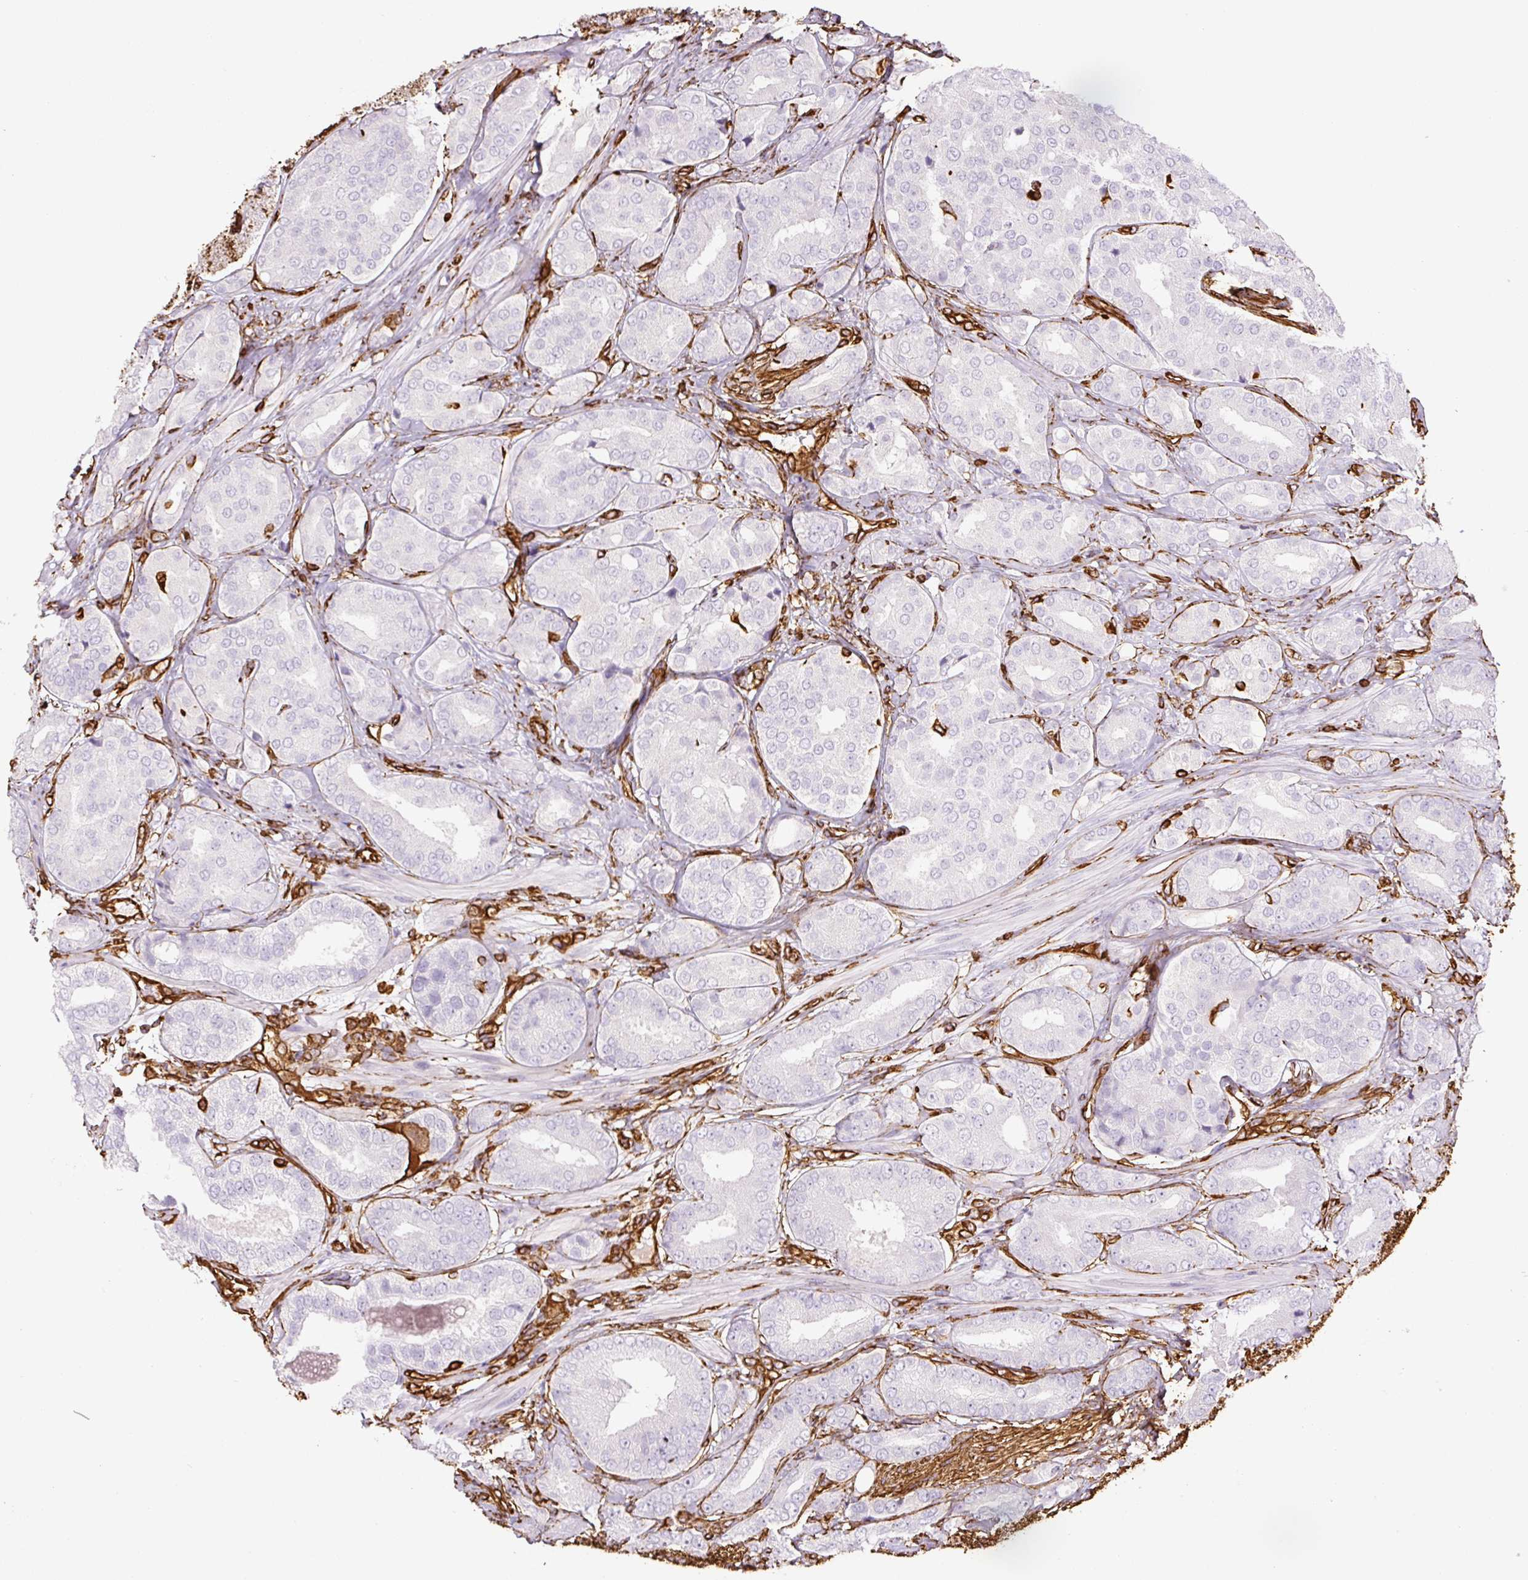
{"staining": {"intensity": "negative", "quantity": "none", "location": "none"}, "tissue": "prostate cancer", "cell_type": "Tumor cells", "image_type": "cancer", "snomed": [{"axis": "morphology", "description": "Adenocarcinoma, High grade"}, {"axis": "topography", "description": "Prostate"}], "caption": "This histopathology image is of prostate cancer (high-grade adenocarcinoma) stained with immunohistochemistry to label a protein in brown with the nuclei are counter-stained blue. There is no positivity in tumor cells. (Brightfield microscopy of DAB immunohistochemistry at high magnification).", "gene": "VIM", "patient": {"sex": "male", "age": 63}}